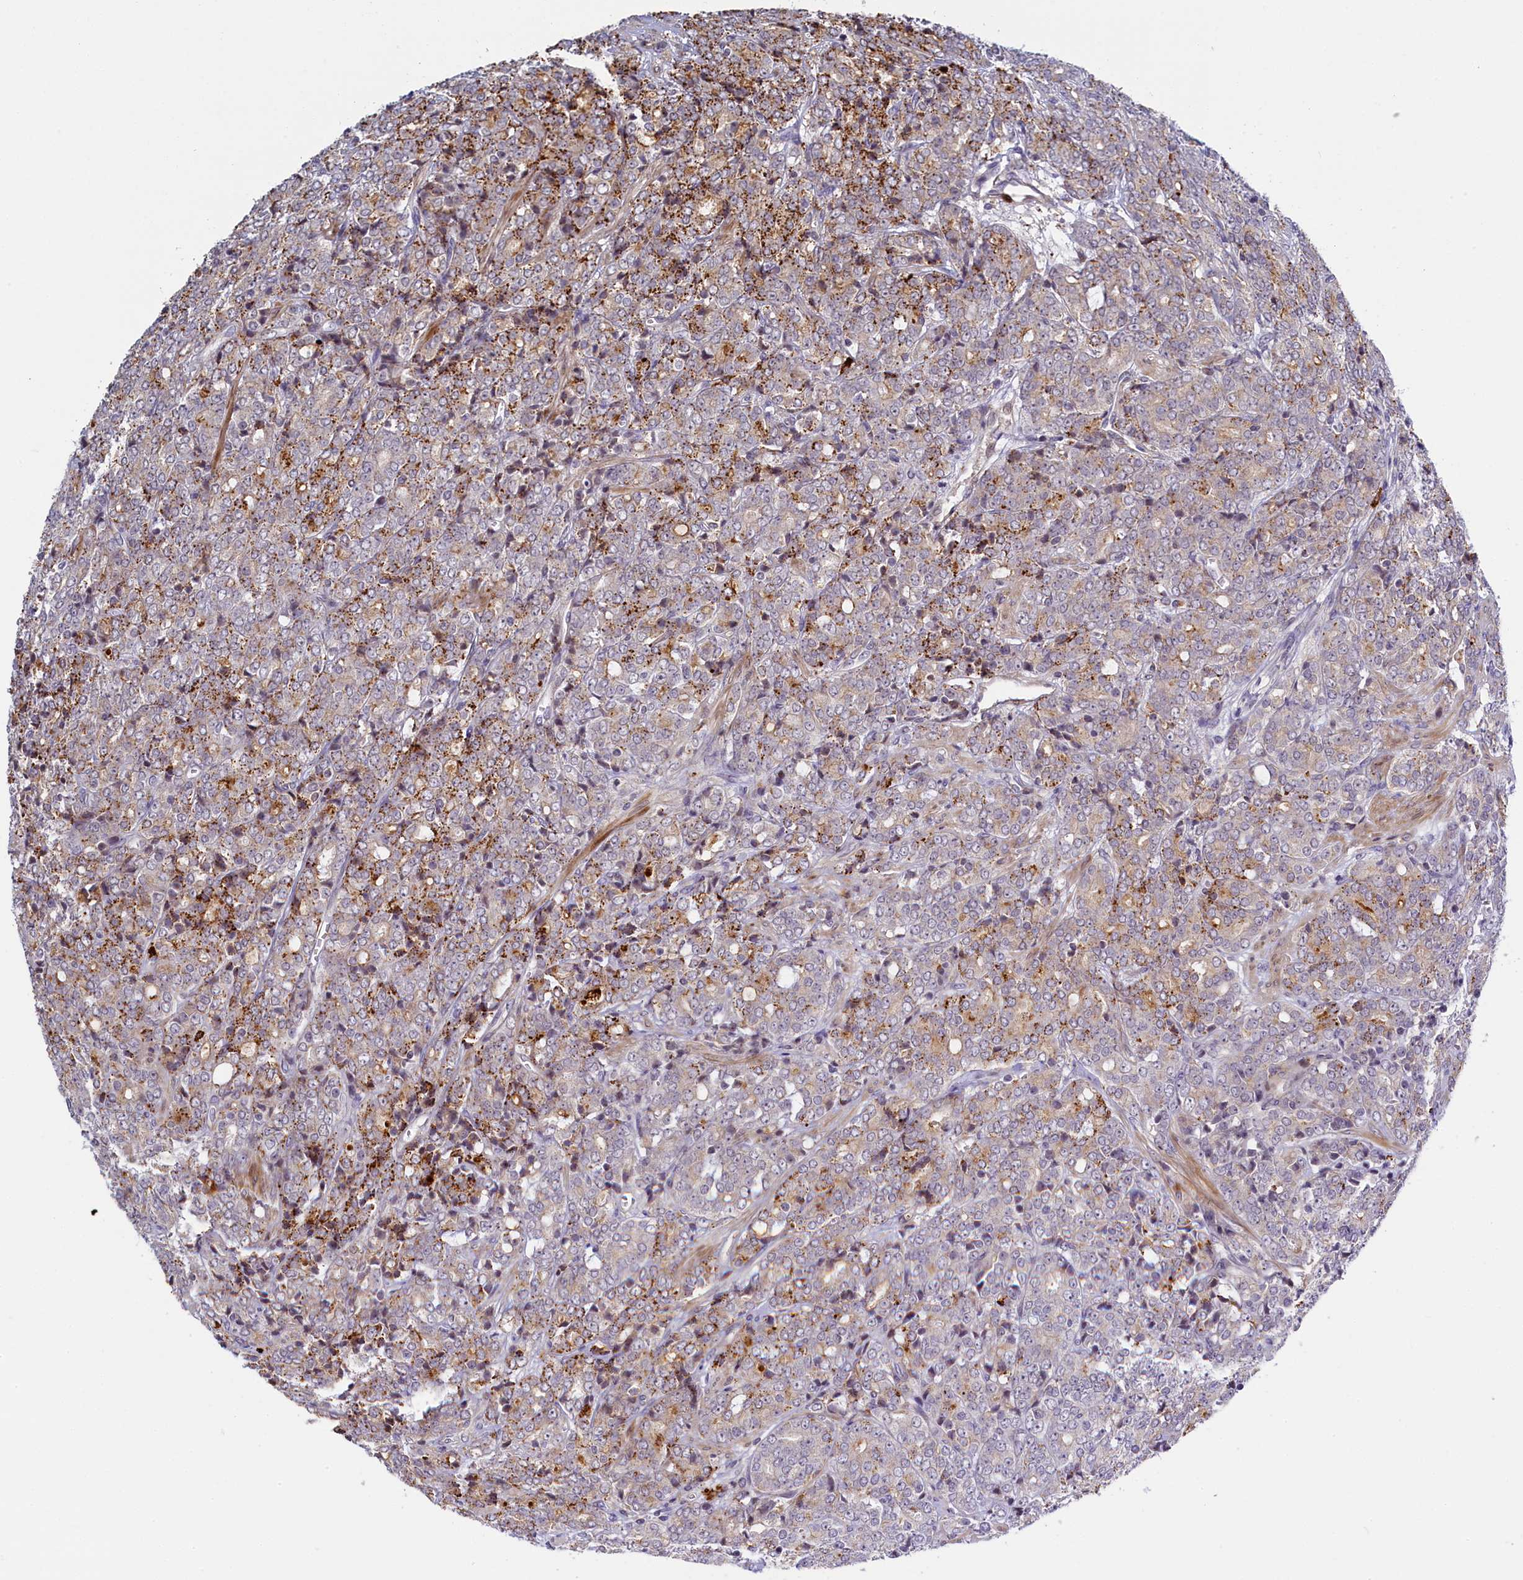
{"staining": {"intensity": "moderate", "quantity": "<25%", "location": "cytoplasmic/membranous"}, "tissue": "prostate cancer", "cell_type": "Tumor cells", "image_type": "cancer", "snomed": [{"axis": "morphology", "description": "Adenocarcinoma, High grade"}, {"axis": "topography", "description": "Prostate"}], "caption": "Prostate cancer stained for a protein (brown) exhibits moderate cytoplasmic/membranous positive staining in about <25% of tumor cells.", "gene": "CCL23", "patient": {"sex": "male", "age": 62}}